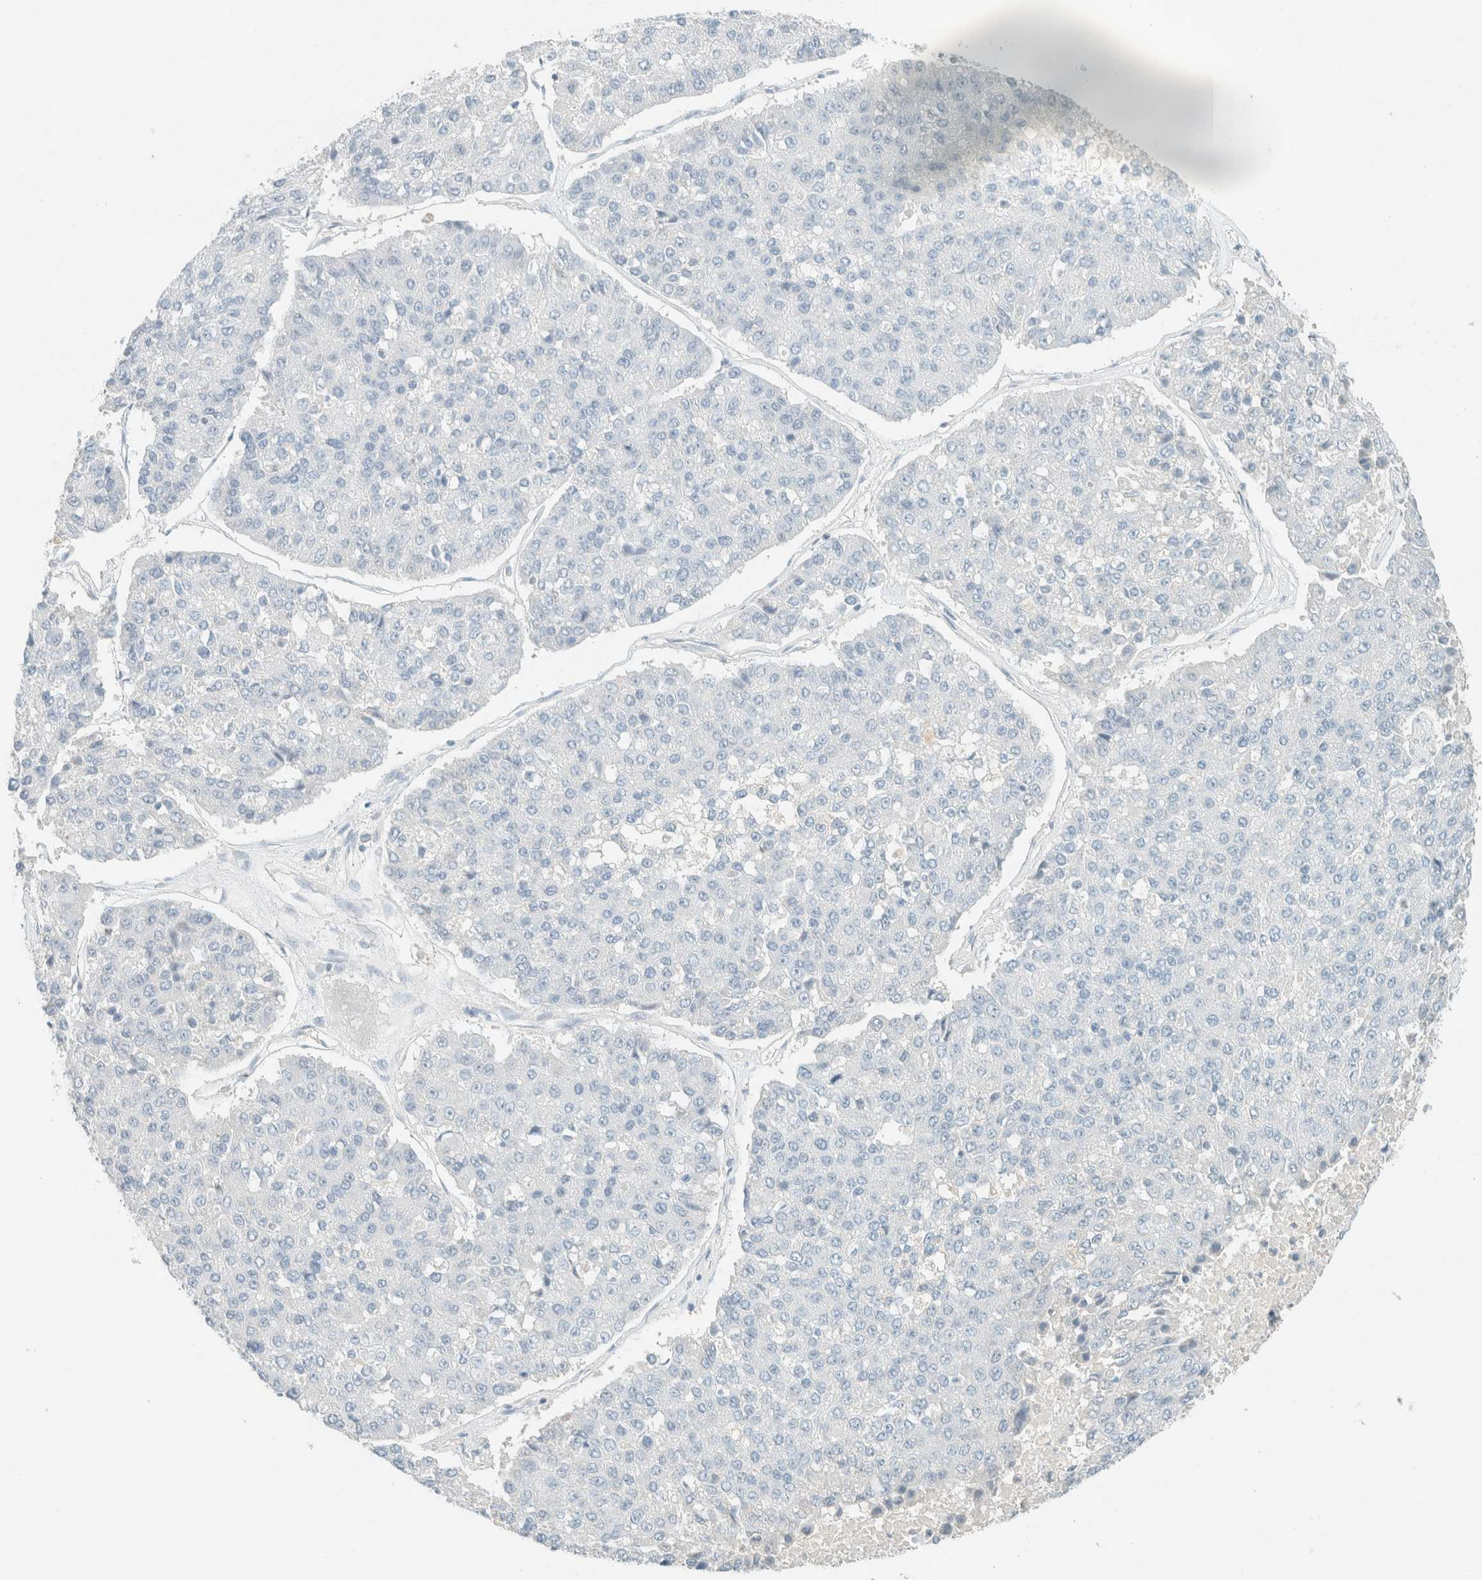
{"staining": {"intensity": "negative", "quantity": "none", "location": "none"}, "tissue": "pancreatic cancer", "cell_type": "Tumor cells", "image_type": "cancer", "snomed": [{"axis": "morphology", "description": "Adenocarcinoma, NOS"}, {"axis": "topography", "description": "Pancreas"}], "caption": "The micrograph reveals no staining of tumor cells in pancreatic adenocarcinoma.", "gene": "GPA33", "patient": {"sex": "male", "age": 50}}